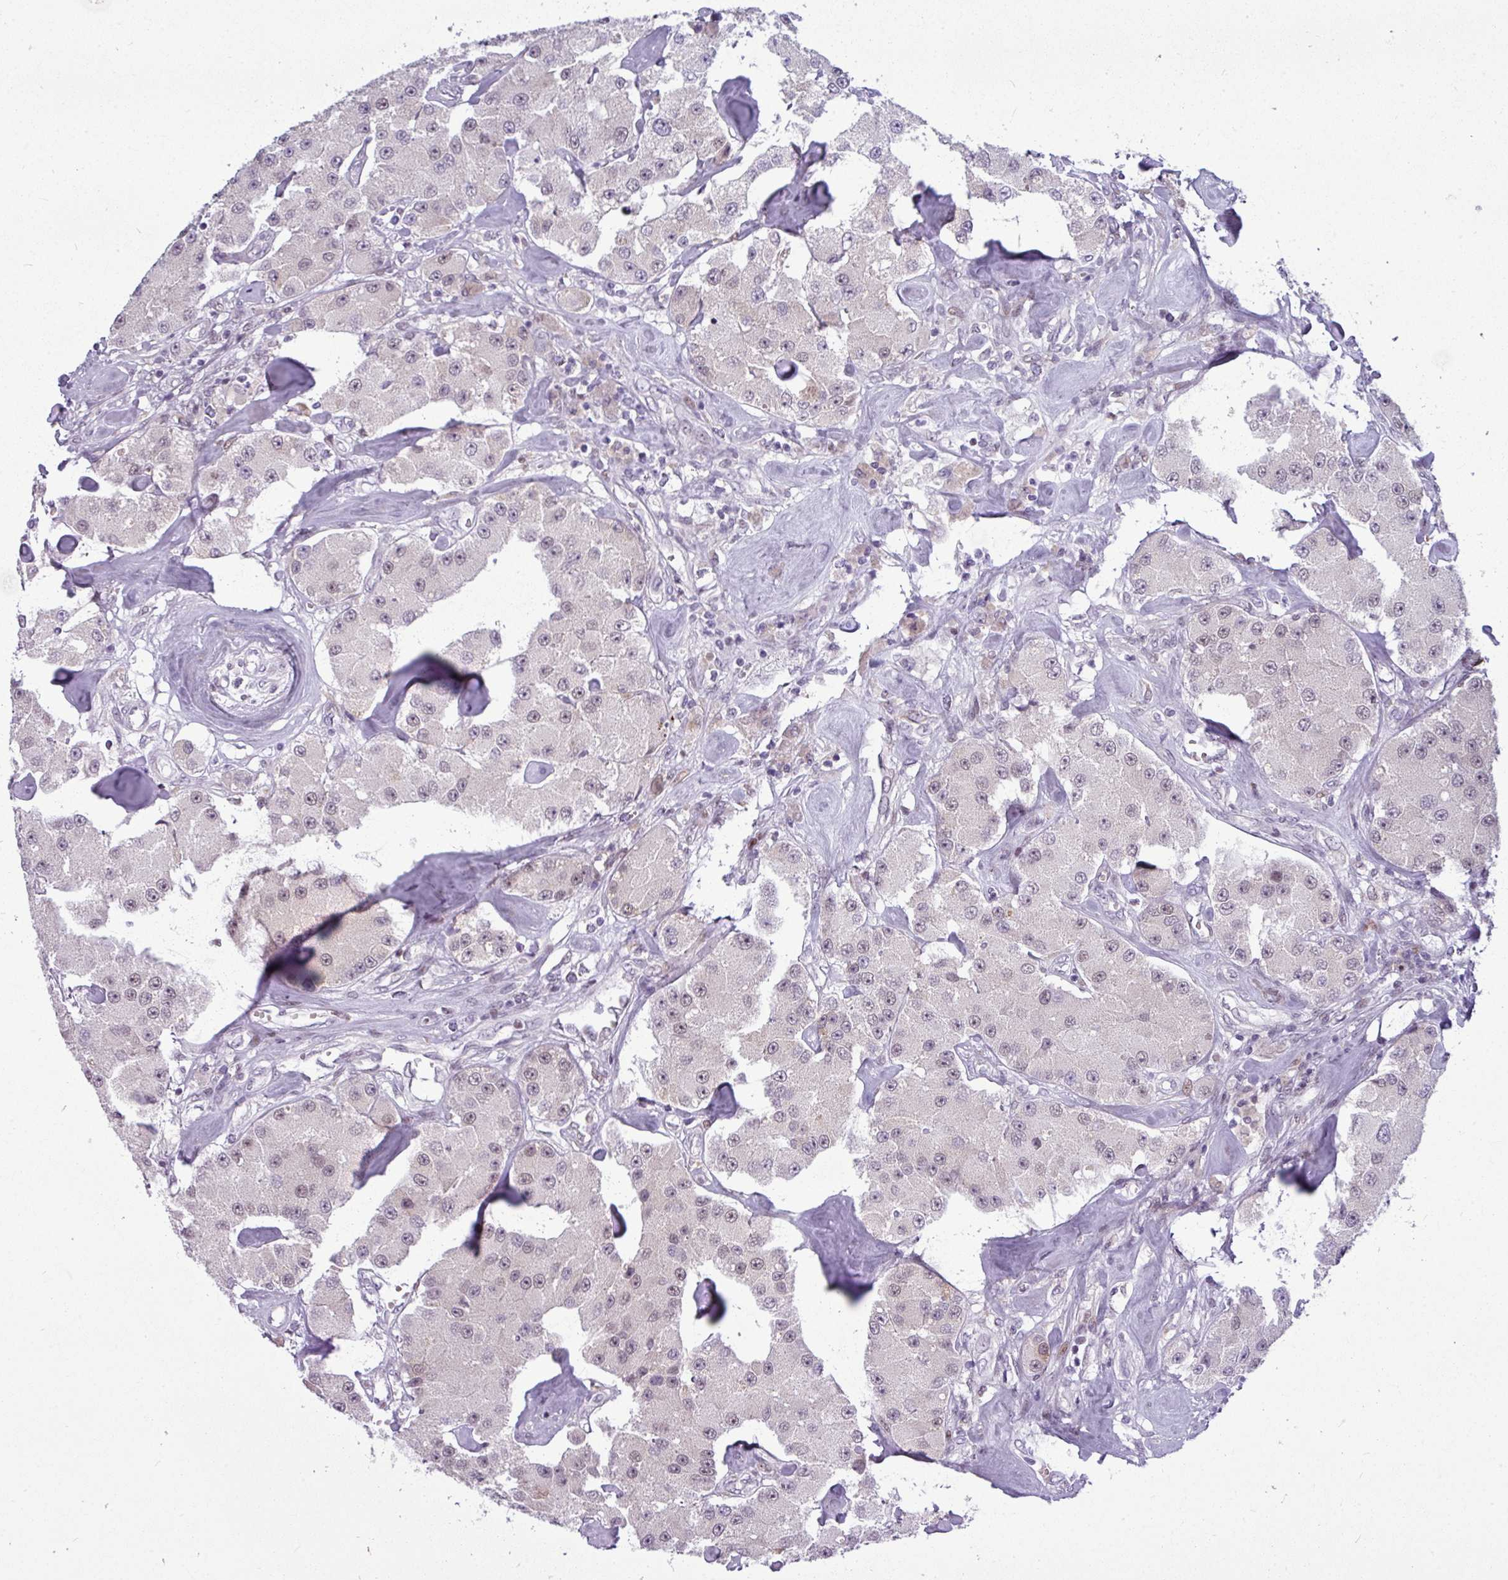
{"staining": {"intensity": "weak", "quantity": "<25%", "location": "nuclear"}, "tissue": "carcinoid", "cell_type": "Tumor cells", "image_type": "cancer", "snomed": [{"axis": "morphology", "description": "Carcinoid, malignant, NOS"}, {"axis": "topography", "description": "Pancreas"}], "caption": "The immunohistochemistry (IHC) micrograph has no significant expression in tumor cells of carcinoid tissue.", "gene": "SLC66A2", "patient": {"sex": "male", "age": 41}}